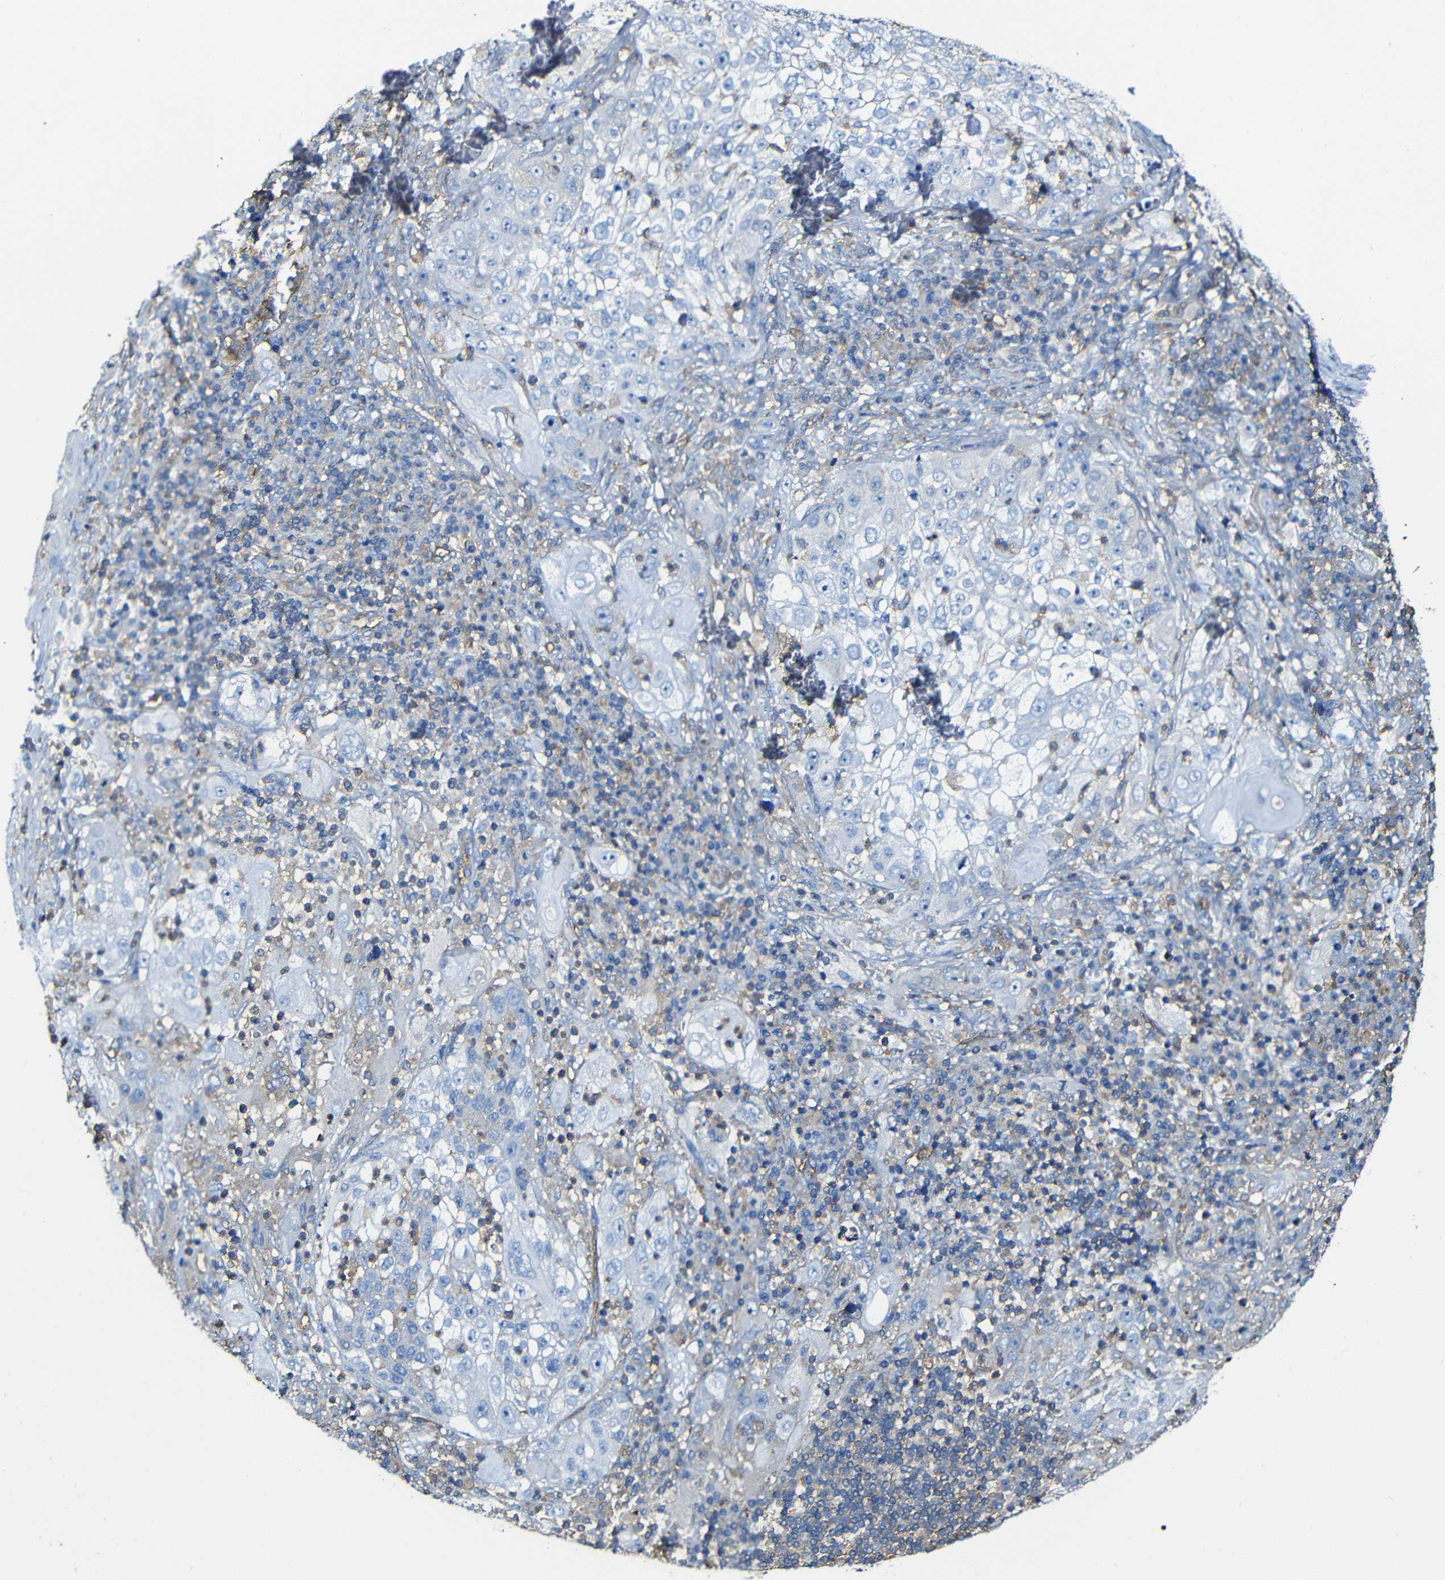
{"staining": {"intensity": "negative", "quantity": "none", "location": "none"}, "tissue": "lung cancer", "cell_type": "Tumor cells", "image_type": "cancer", "snomed": [{"axis": "morphology", "description": "Inflammation, NOS"}, {"axis": "morphology", "description": "Squamous cell carcinoma, NOS"}, {"axis": "topography", "description": "Lymph node"}, {"axis": "topography", "description": "Soft tissue"}, {"axis": "topography", "description": "Lung"}], "caption": "The immunohistochemistry (IHC) histopathology image has no significant expression in tumor cells of lung cancer (squamous cell carcinoma) tissue.", "gene": "MSN", "patient": {"sex": "male", "age": 66}}